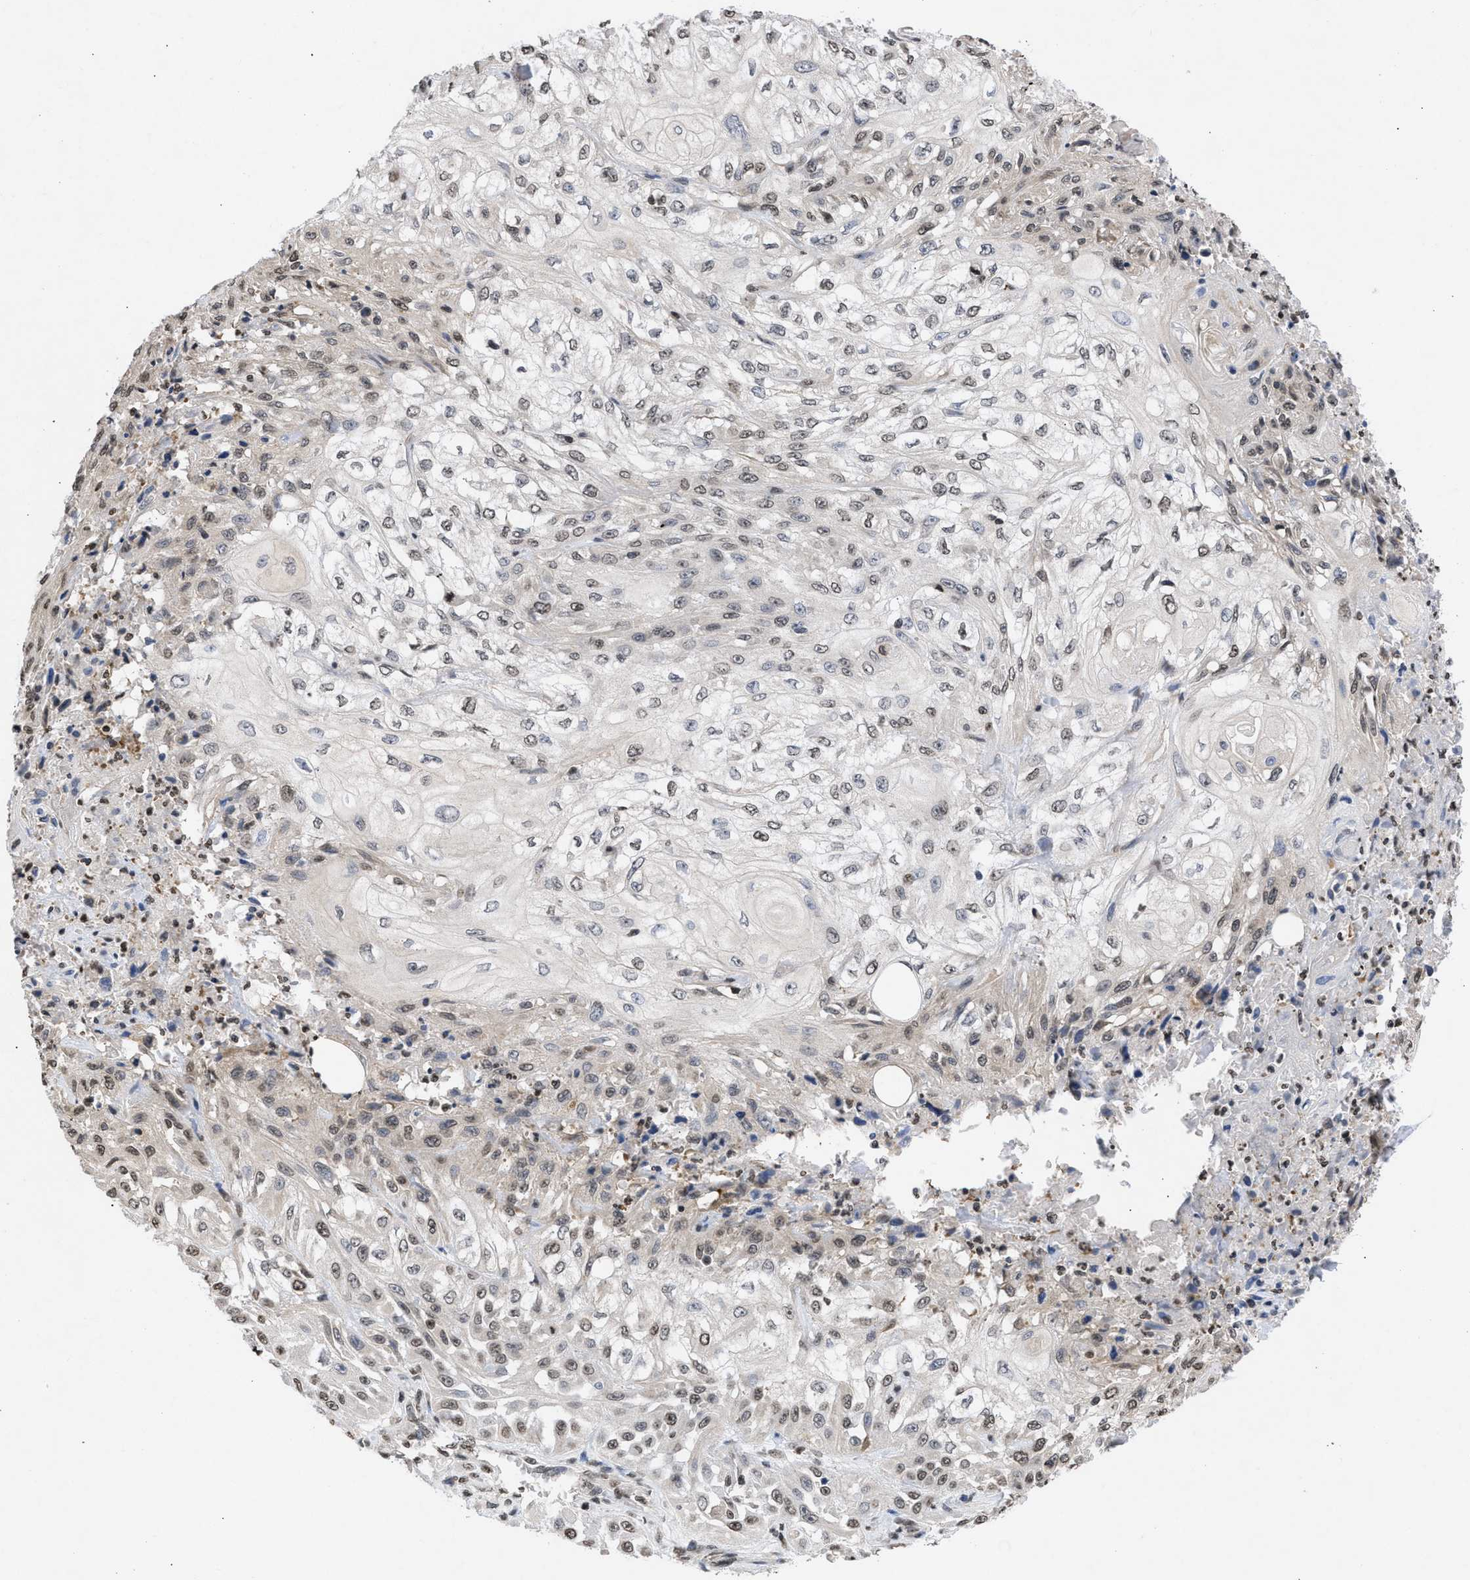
{"staining": {"intensity": "weak", "quantity": "25%-75%", "location": "nuclear"}, "tissue": "skin cancer", "cell_type": "Tumor cells", "image_type": "cancer", "snomed": [{"axis": "morphology", "description": "Squamous cell carcinoma, NOS"}, {"axis": "morphology", "description": "Squamous cell carcinoma, metastatic, NOS"}, {"axis": "topography", "description": "Skin"}, {"axis": "topography", "description": "Lymph node"}], "caption": "Human skin metastatic squamous cell carcinoma stained for a protein (brown) reveals weak nuclear positive expression in approximately 25%-75% of tumor cells.", "gene": "NUP35", "patient": {"sex": "male", "age": 75}}